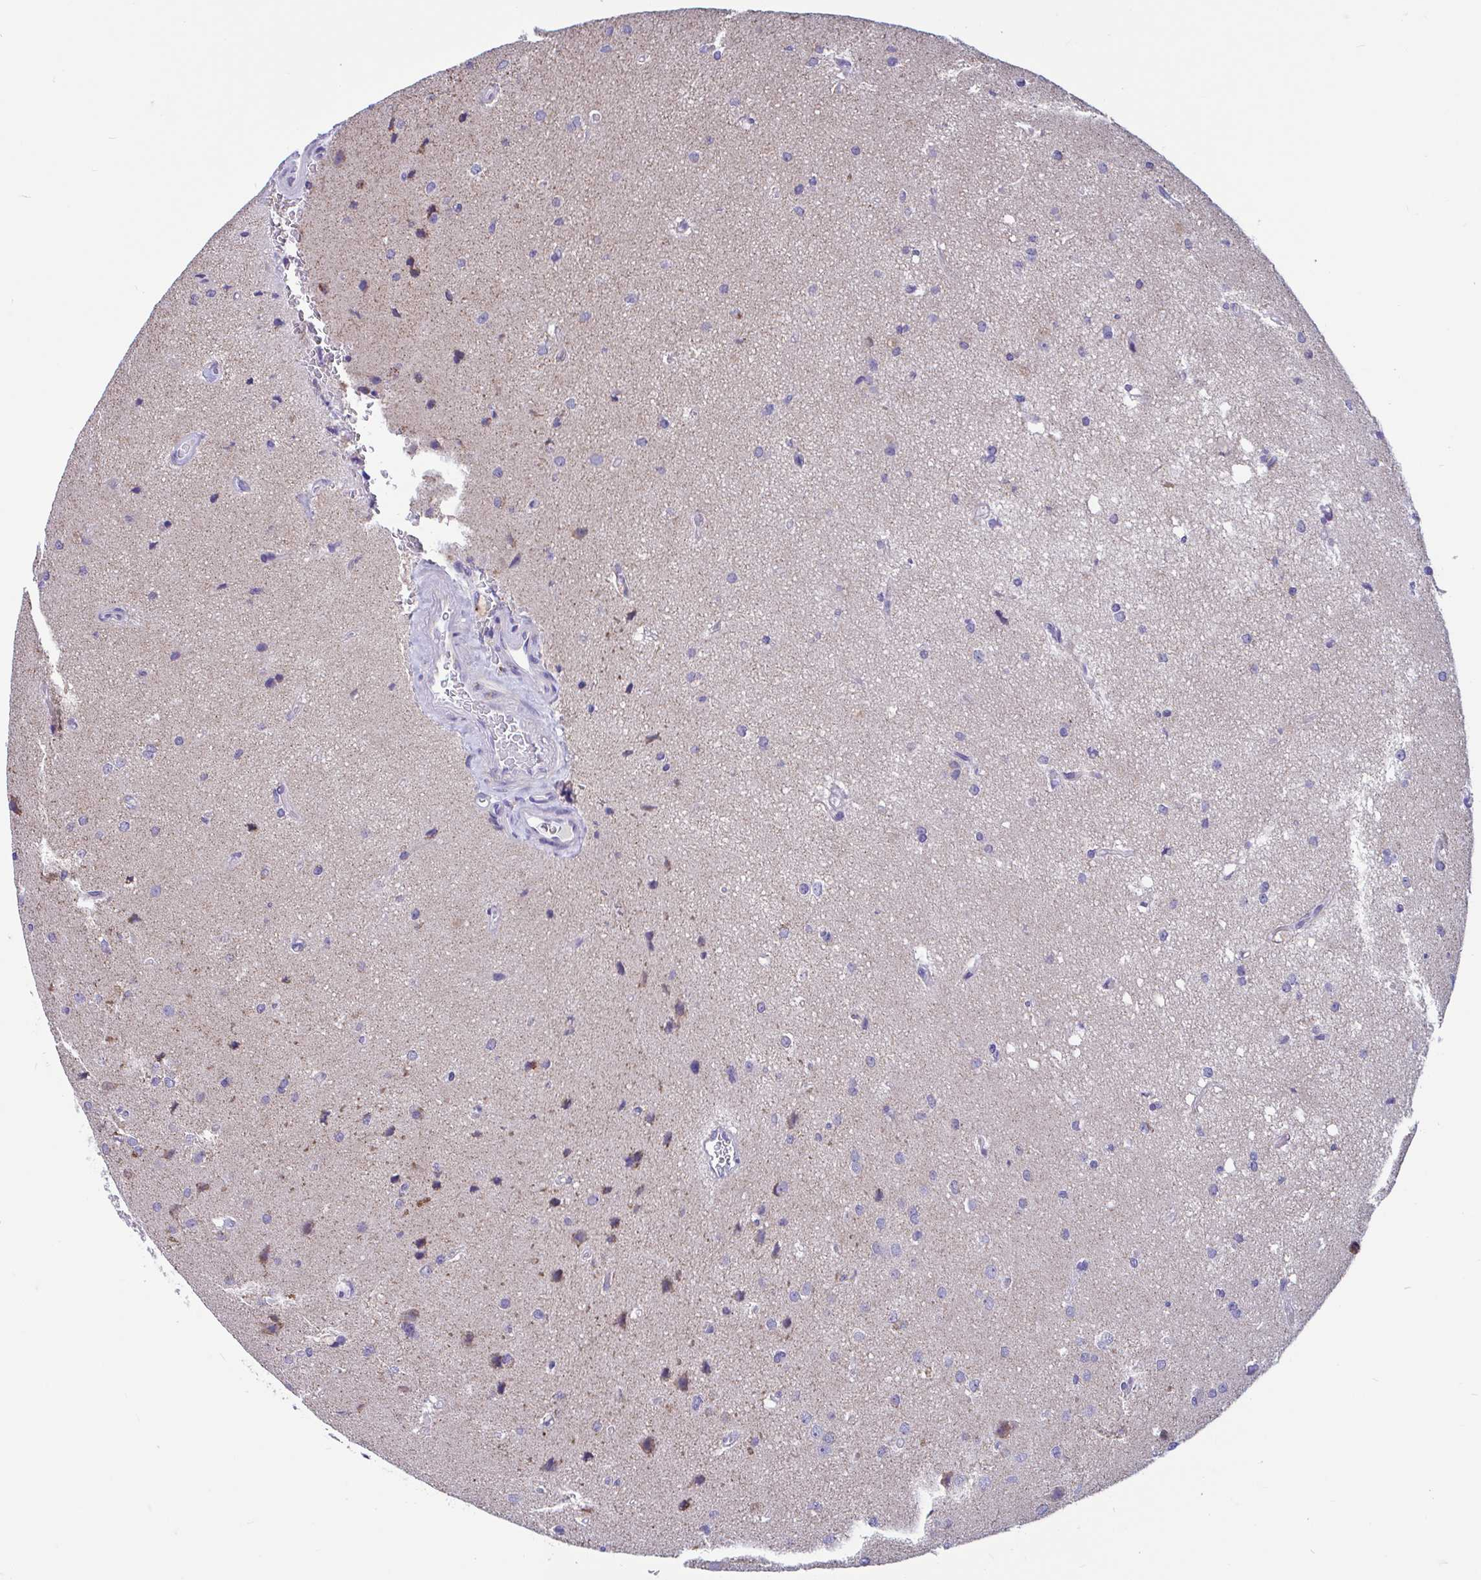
{"staining": {"intensity": "moderate", "quantity": "<25%", "location": "cytoplasmic/membranous"}, "tissue": "glioma", "cell_type": "Tumor cells", "image_type": "cancer", "snomed": [{"axis": "morphology", "description": "Glioma, malignant, High grade"}, {"axis": "topography", "description": "Brain"}], "caption": "Protein expression analysis of human glioma reveals moderate cytoplasmic/membranous positivity in approximately <25% of tumor cells.", "gene": "OR13A1", "patient": {"sex": "male", "age": 68}}